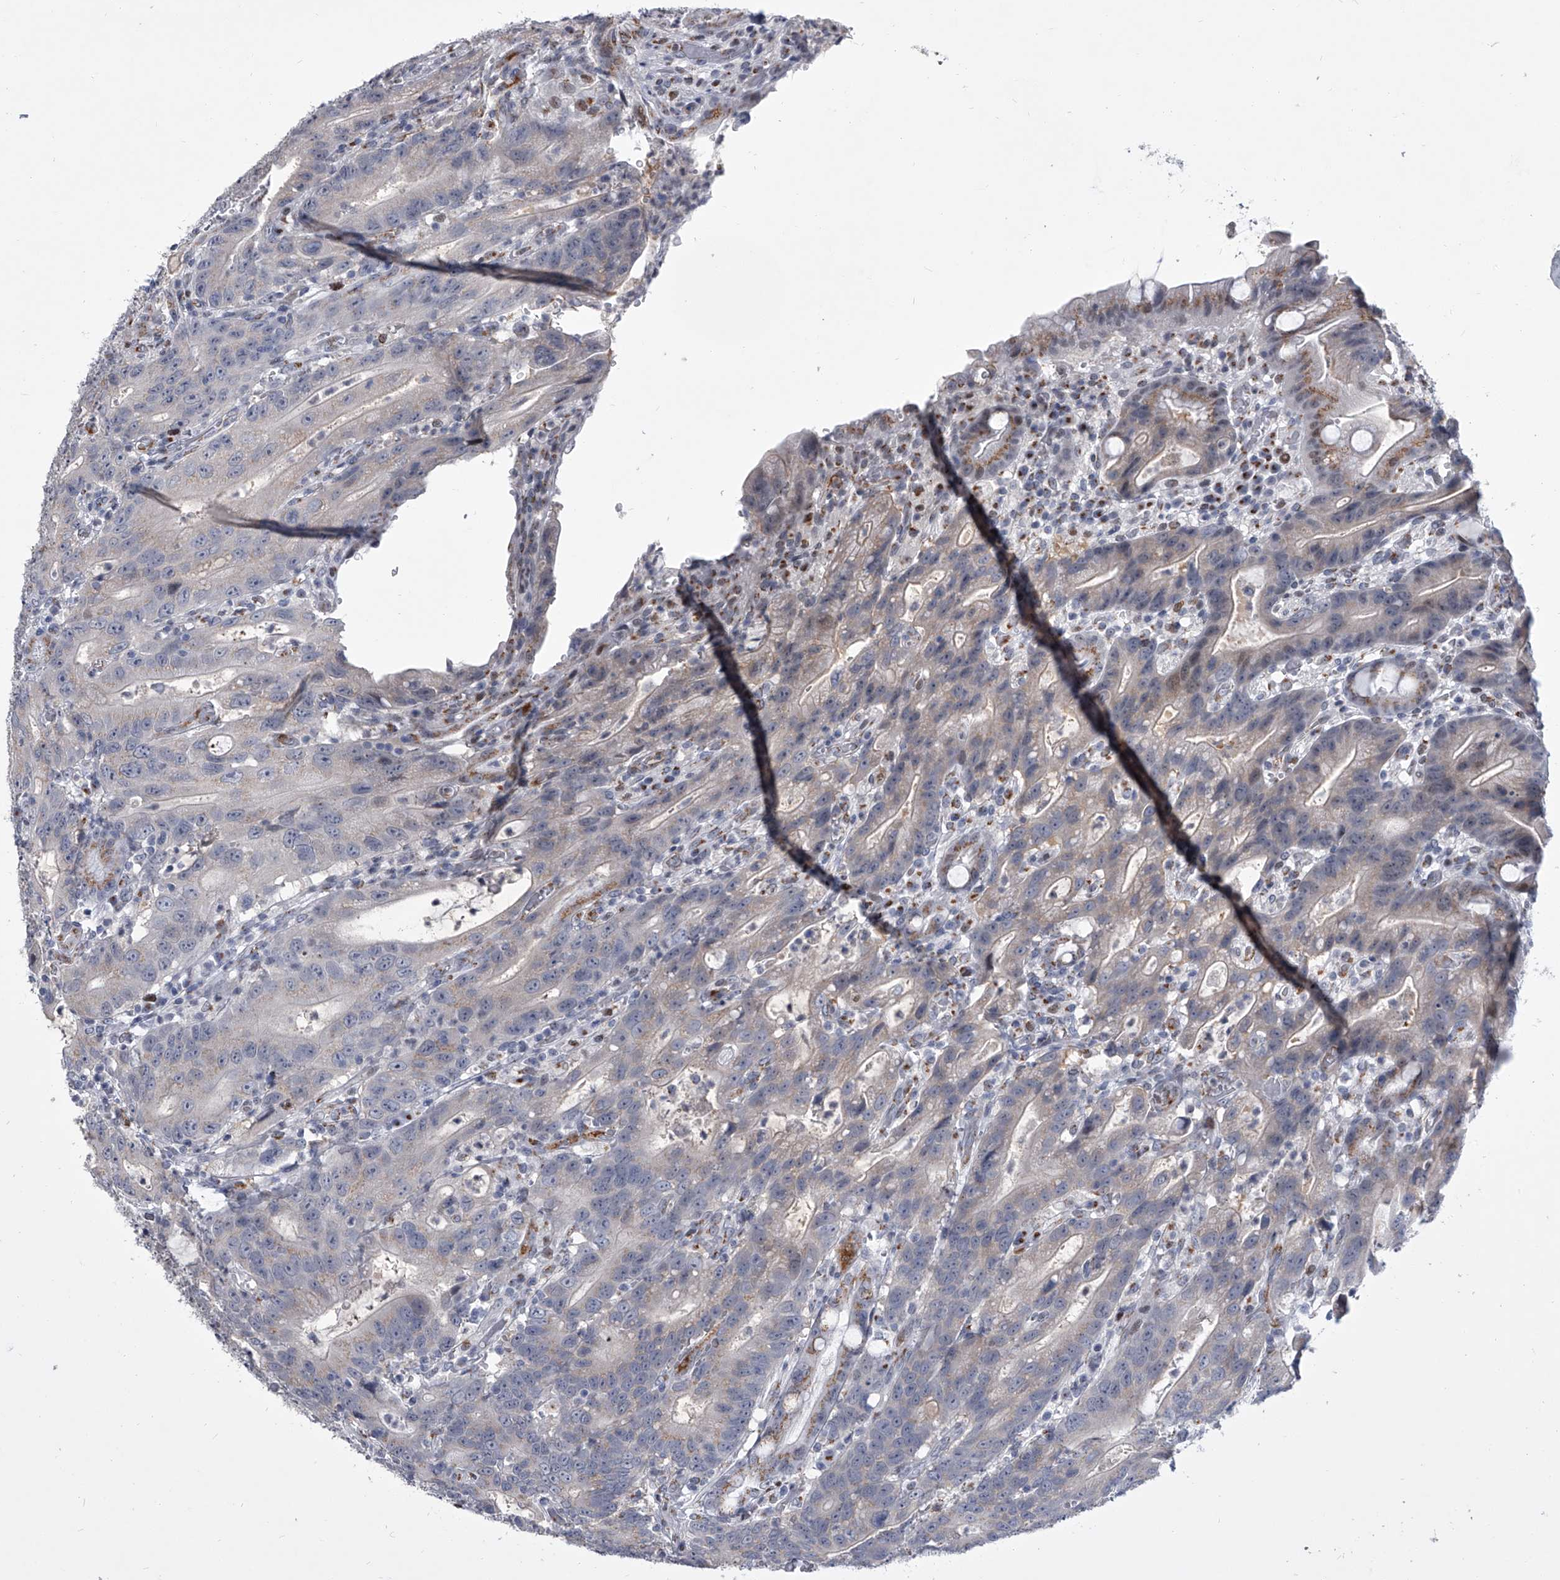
{"staining": {"intensity": "moderate", "quantity": "25%-75%", "location": "cytoplasmic/membranous"}, "tissue": "stomach", "cell_type": "Glandular cells", "image_type": "normal", "snomed": [{"axis": "morphology", "description": "Normal tissue, NOS"}, {"axis": "topography", "description": "Stomach"}], "caption": "A brown stain highlights moderate cytoplasmic/membranous staining of a protein in glandular cells of normal human stomach.", "gene": "EVA1C", "patient": {"sex": "male", "age": 57}}